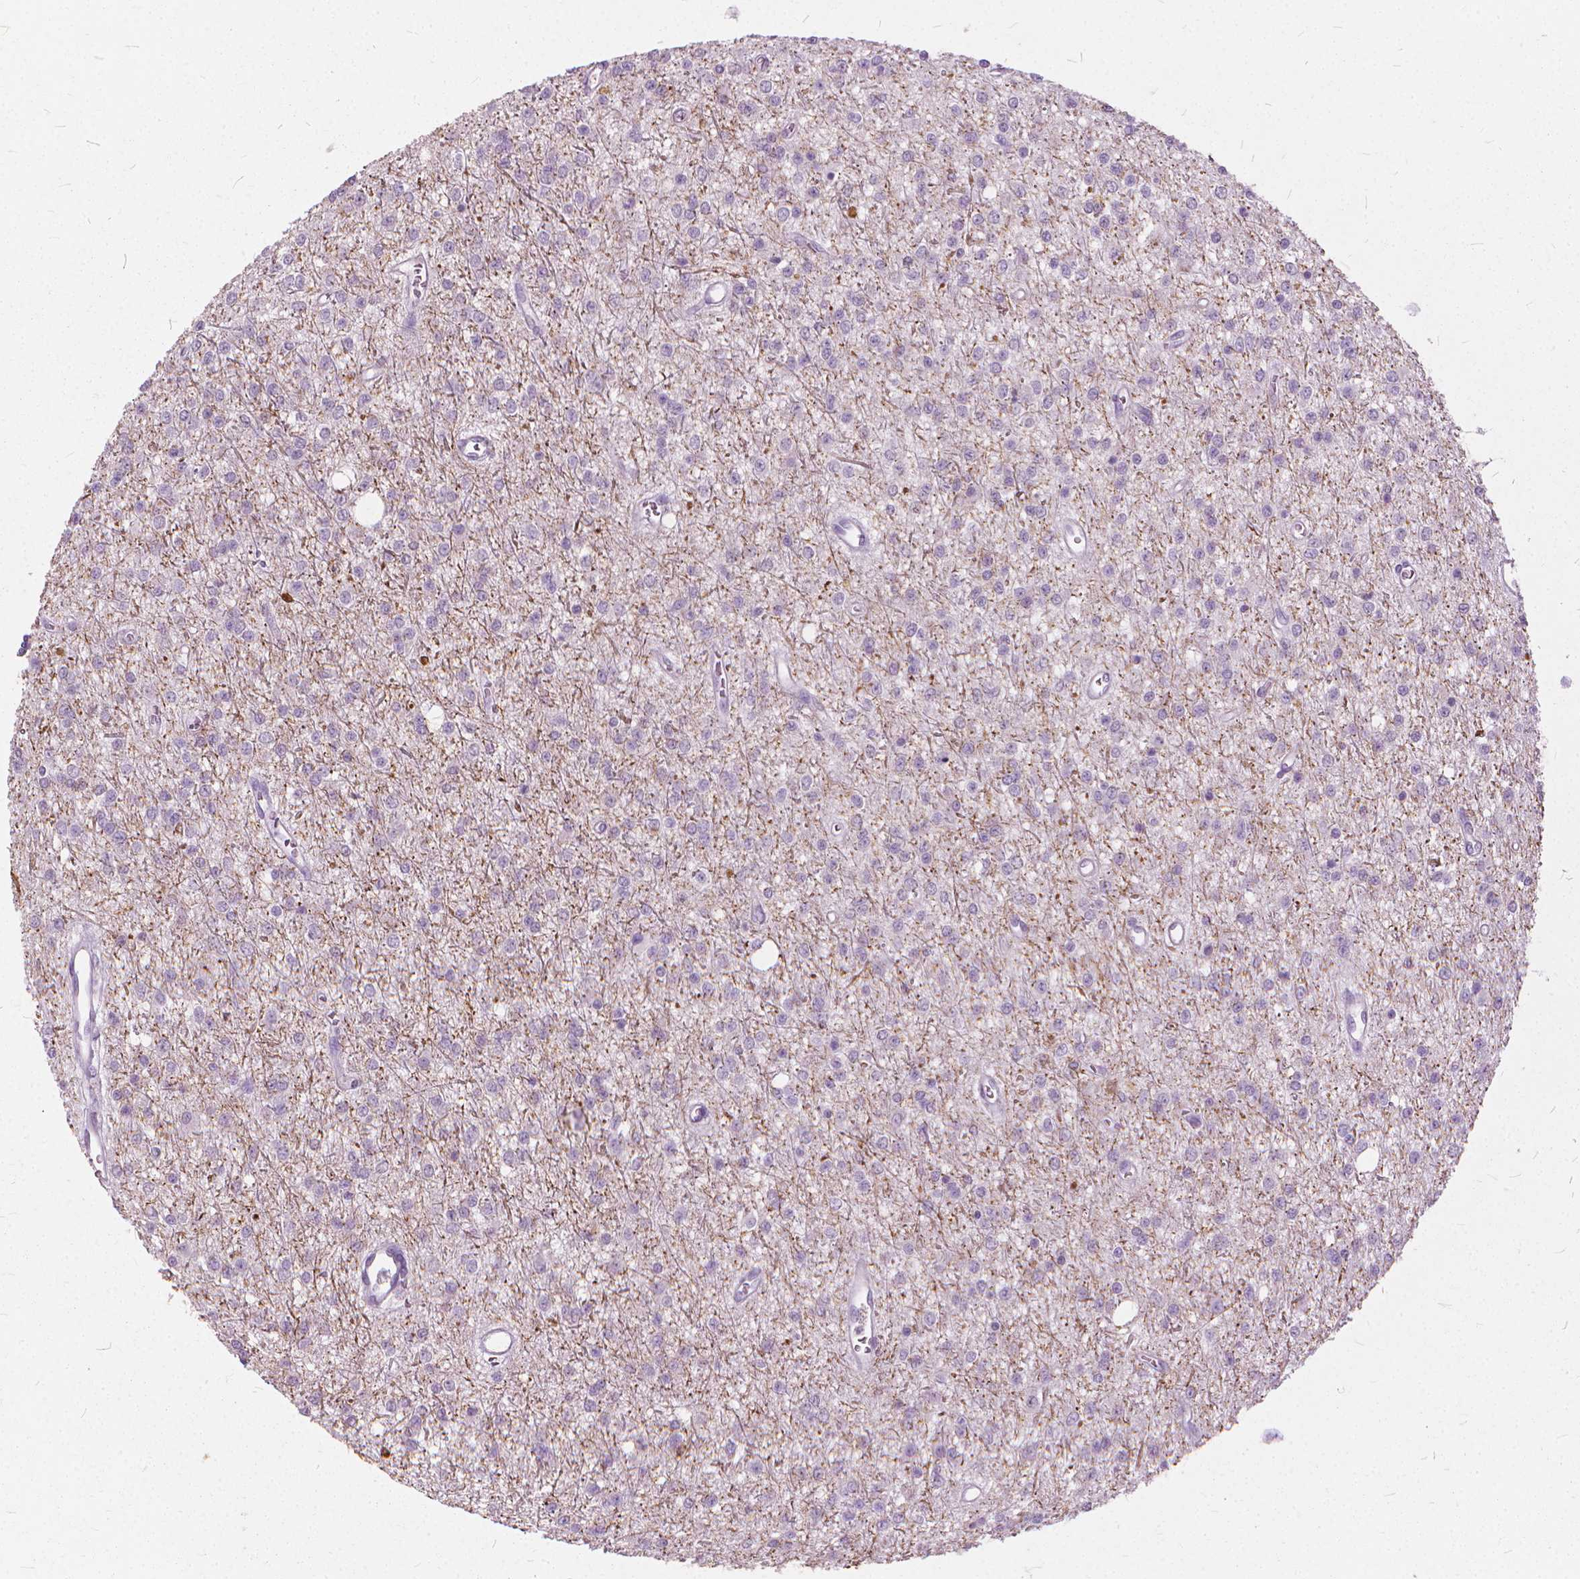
{"staining": {"intensity": "negative", "quantity": "none", "location": "none"}, "tissue": "glioma", "cell_type": "Tumor cells", "image_type": "cancer", "snomed": [{"axis": "morphology", "description": "Glioma, malignant, Low grade"}, {"axis": "topography", "description": "Brain"}], "caption": "Human malignant low-grade glioma stained for a protein using IHC demonstrates no expression in tumor cells.", "gene": "DNM1", "patient": {"sex": "female", "age": 45}}